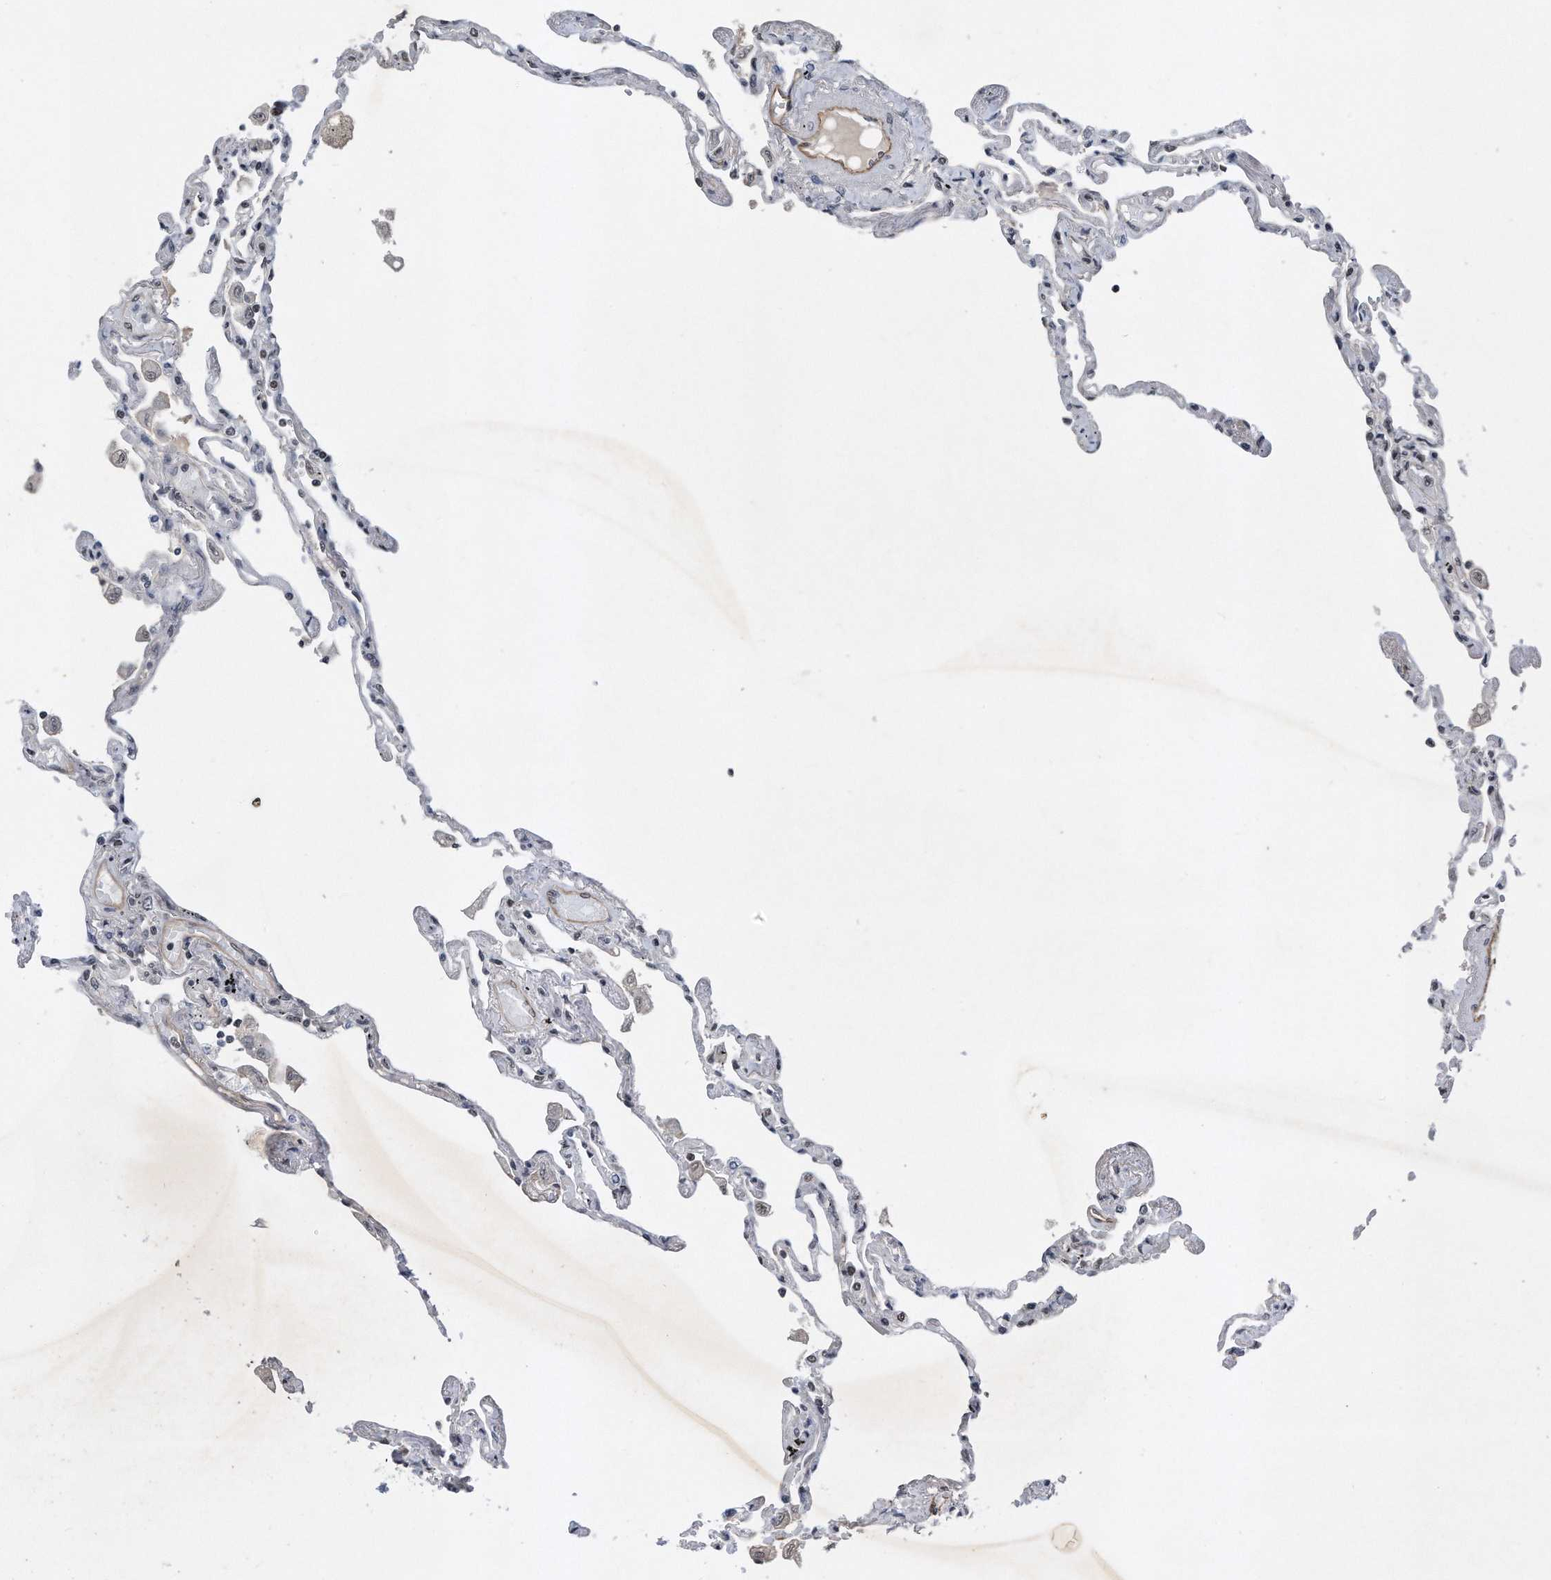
{"staining": {"intensity": "negative", "quantity": "none", "location": "none"}, "tissue": "lung", "cell_type": "Alveolar cells", "image_type": "normal", "snomed": [{"axis": "morphology", "description": "Normal tissue, NOS"}, {"axis": "topography", "description": "Lung"}], "caption": "Immunohistochemistry (IHC) of normal lung reveals no expression in alveolar cells. (DAB immunohistochemistry (IHC) with hematoxylin counter stain).", "gene": "TP53INP1", "patient": {"sex": "female", "age": 67}}